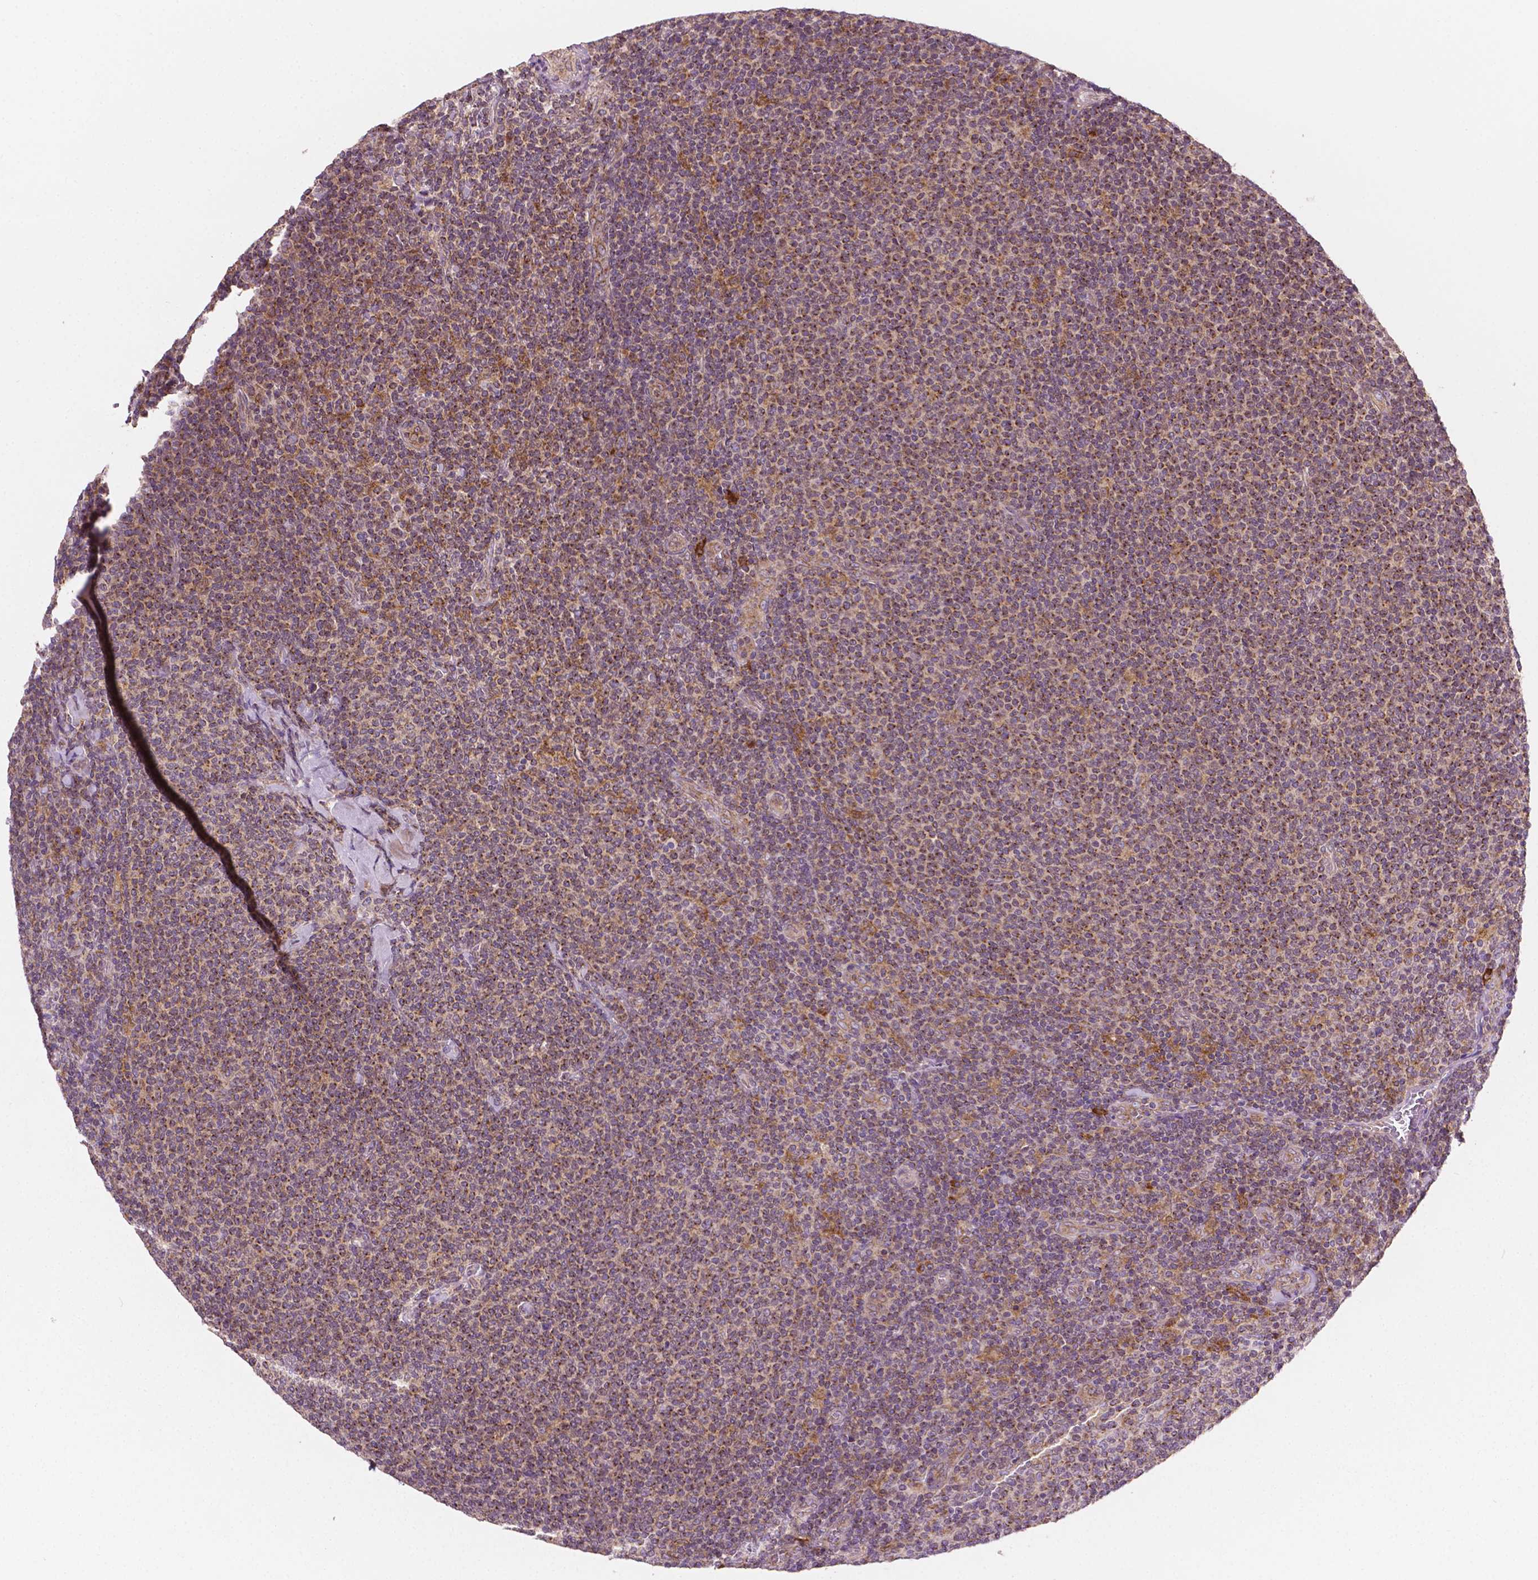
{"staining": {"intensity": "moderate", "quantity": "25%-75%", "location": "cytoplasmic/membranous"}, "tissue": "lymphoma", "cell_type": "Tumor cells", "image_type": "cancer", "snomed": [{"axis": "morphology", "description": "Malignant lymphoma, non-Hodgkin's type, Low grade"}, {"axis": "topography", "description": "Lymph node"}], "caption": "This photomicrograph displays immunohistochemistry (IHC) staining of malignant lymphoma, non-Hodgkin's type (low-grade), with medium moderate cytoplasmic/membranous staining in approximately 25%-75% of tumor cells.", "gene": "EBAG9", "patient": {"sex": "male", "age": 52}}